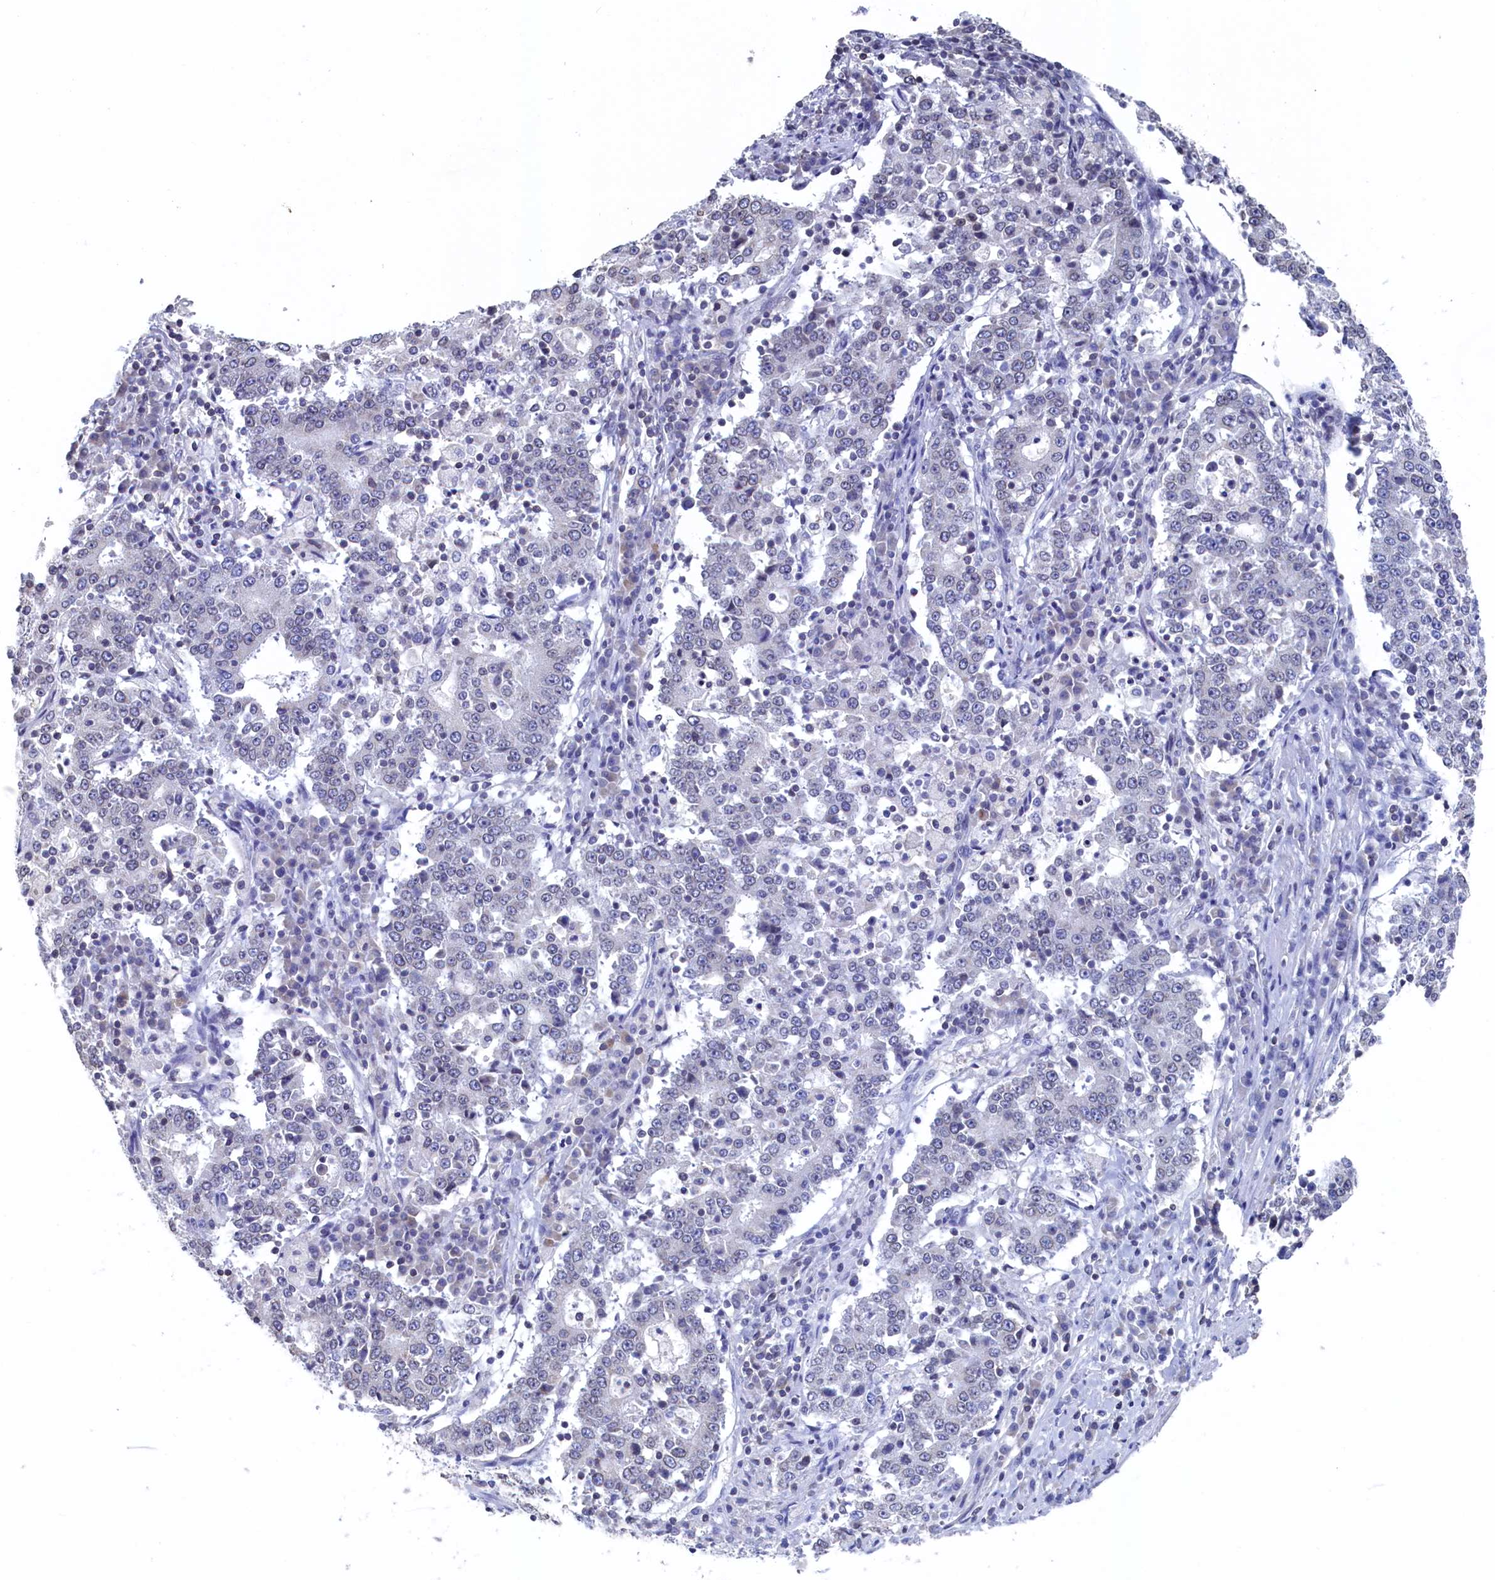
{"staining": {"intensity": "negative", "quantity": "none", "location": "none"}, "tissue": "stomach cancer", "cell_type": "Tumor cells", "image_type": "cancer", "snomed": [{"axis": "morphology", "description": "Adenocarcinoma, NOS"}, {"axis": "topography", "description": "Stomach"}], "caption": "DAB (3,3'-diaminobenzidine) immunohistochemical staining of stomach cancer (adenocarcinoma) displays no significant positivity in tumor cells. (DAB immunohistochemistry visualized using brightfield microscopy, high magnification).", "gene": "C11orf54", "patient": {"sex": "male", "age": 59}}